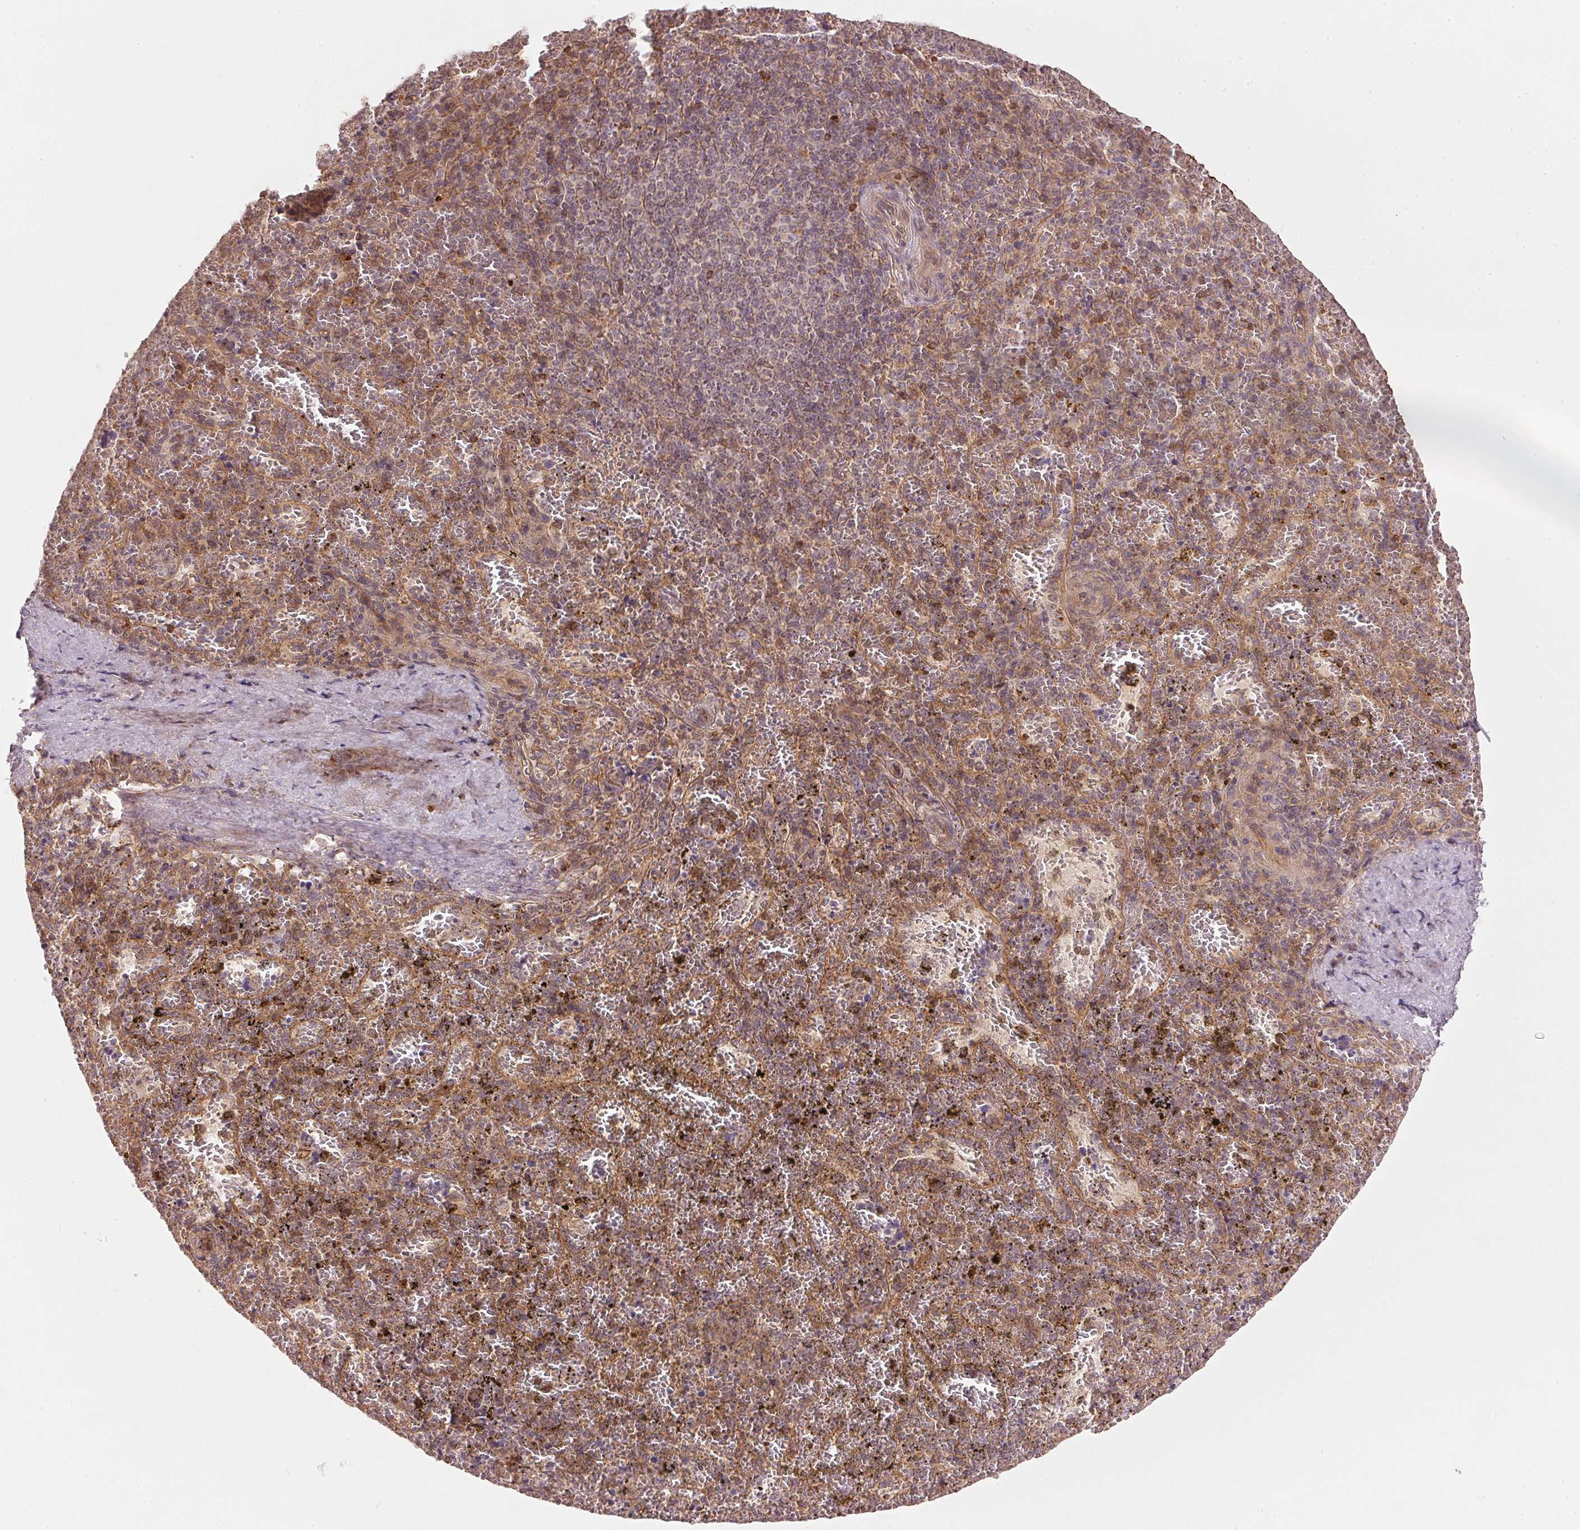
{"staining": {"intensity": "negative", "quantity": "none", "location": "none"}, "tissue": "spleen", "cell_type": "Cells in red pulp", "image_type": "normal", "snomed": [{"axis": "morphology", "description": "Normal tissue, NOS"}, {"axis": "topography", "description": "Spleen"}], "caption": "The photomicrograph reveals no significant staining in cells in red pulp of spleen.", "gene": "NADK2", "patient": {"sex": "female", "age": 50}}